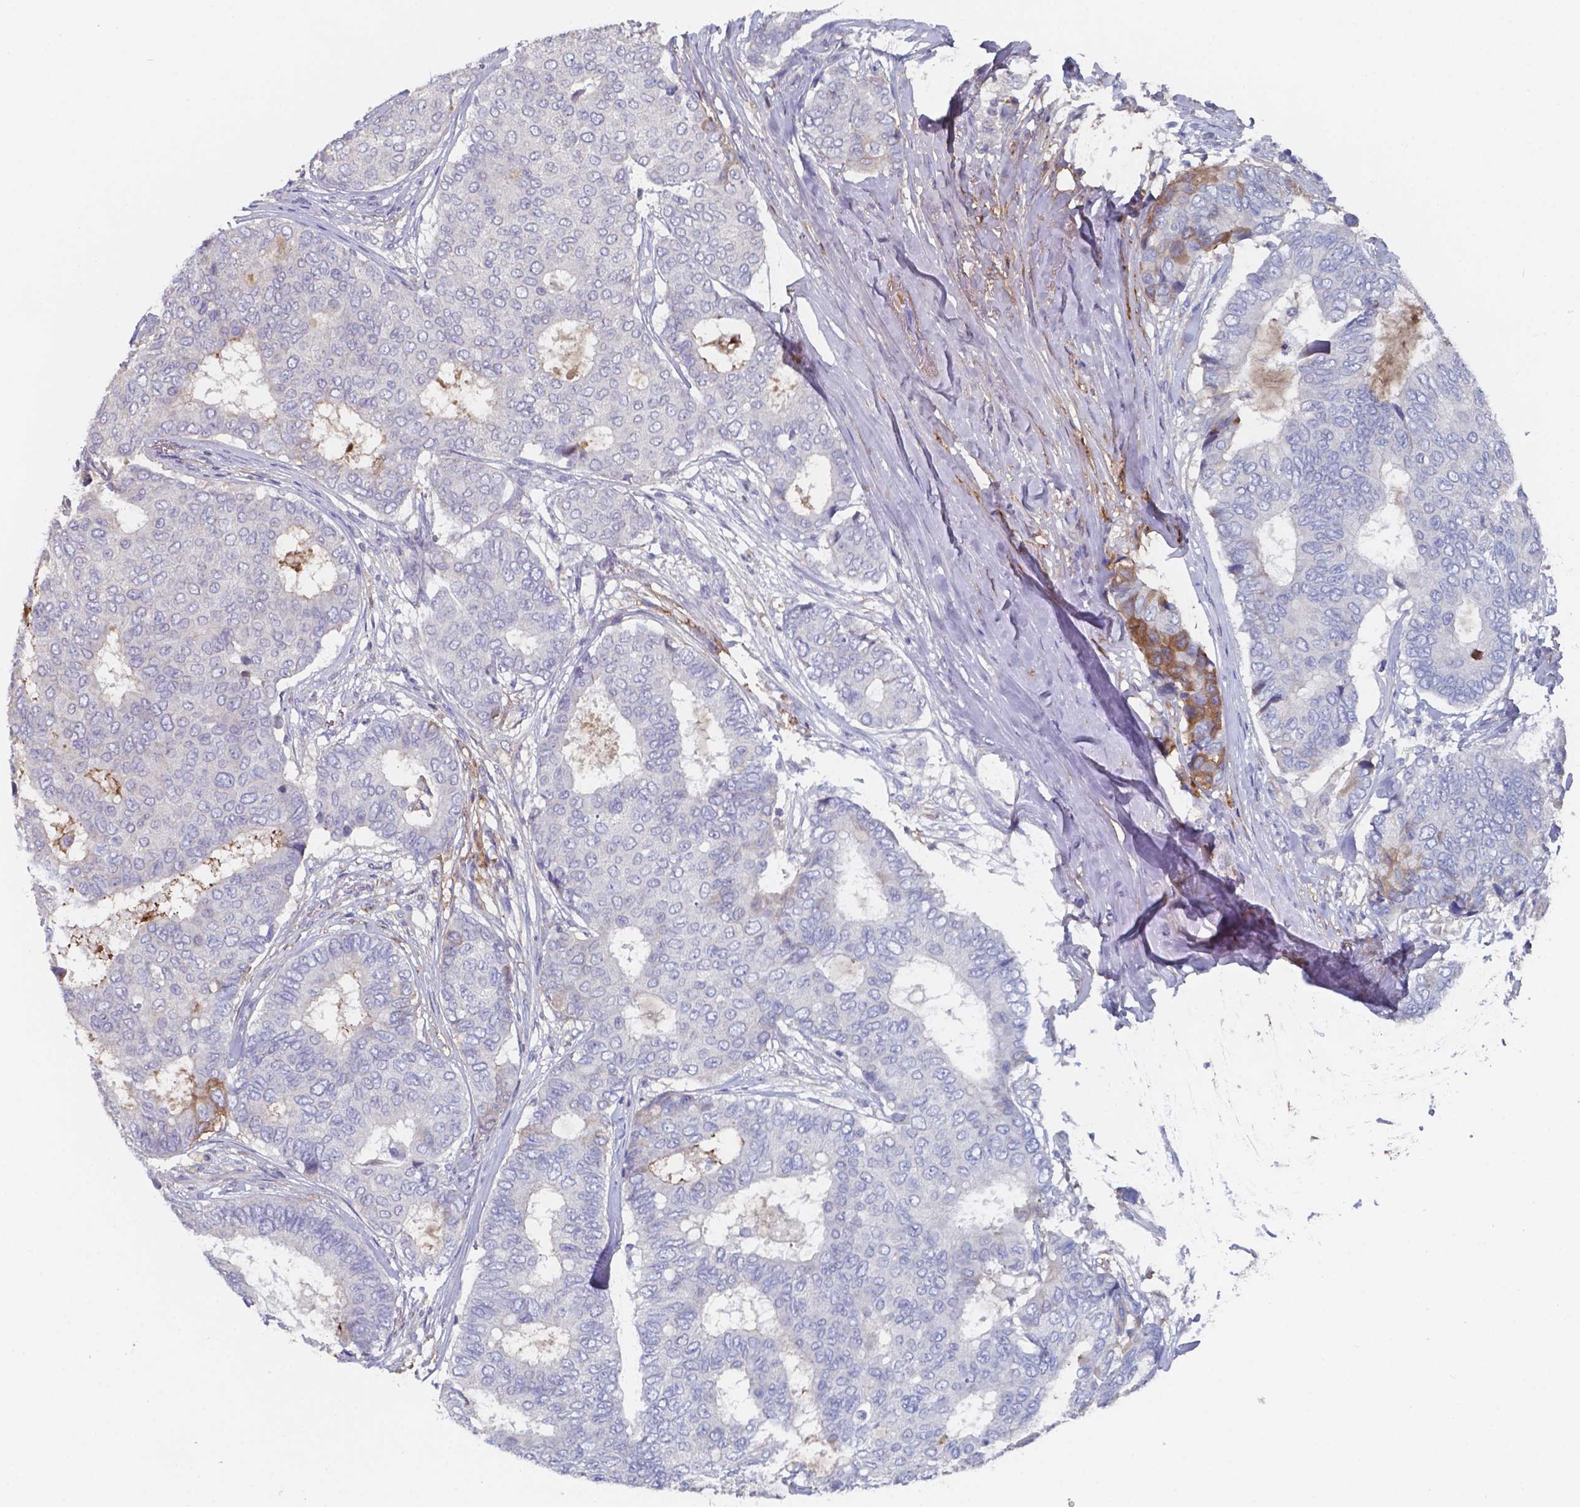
{"staining": {"intensity": "negative", "quantity": "none", "location": "none"}, "tissue": "breast cancer", "cell_type": "Tumor cells", "image_type": "cancer", "snomed": [{"axis": "morphology", "description": "Duct carcinoma"}, {"axis": "topography", "description": "Breast"}], "caption": "Immunohistochemistry (IHC) micrograph of neoplastic tissue: breast cancer (invasive ductal carcinoma) stained with DAB (3,3'-diaminobenzidine) displays no significant protein expression in tumor cells. The staining is performed using DAB brown chromogen with nuclei counter-stained in using hematoxylin.", "gene": "BTBD17", "patient": {"sex": "female", "age": 75}}